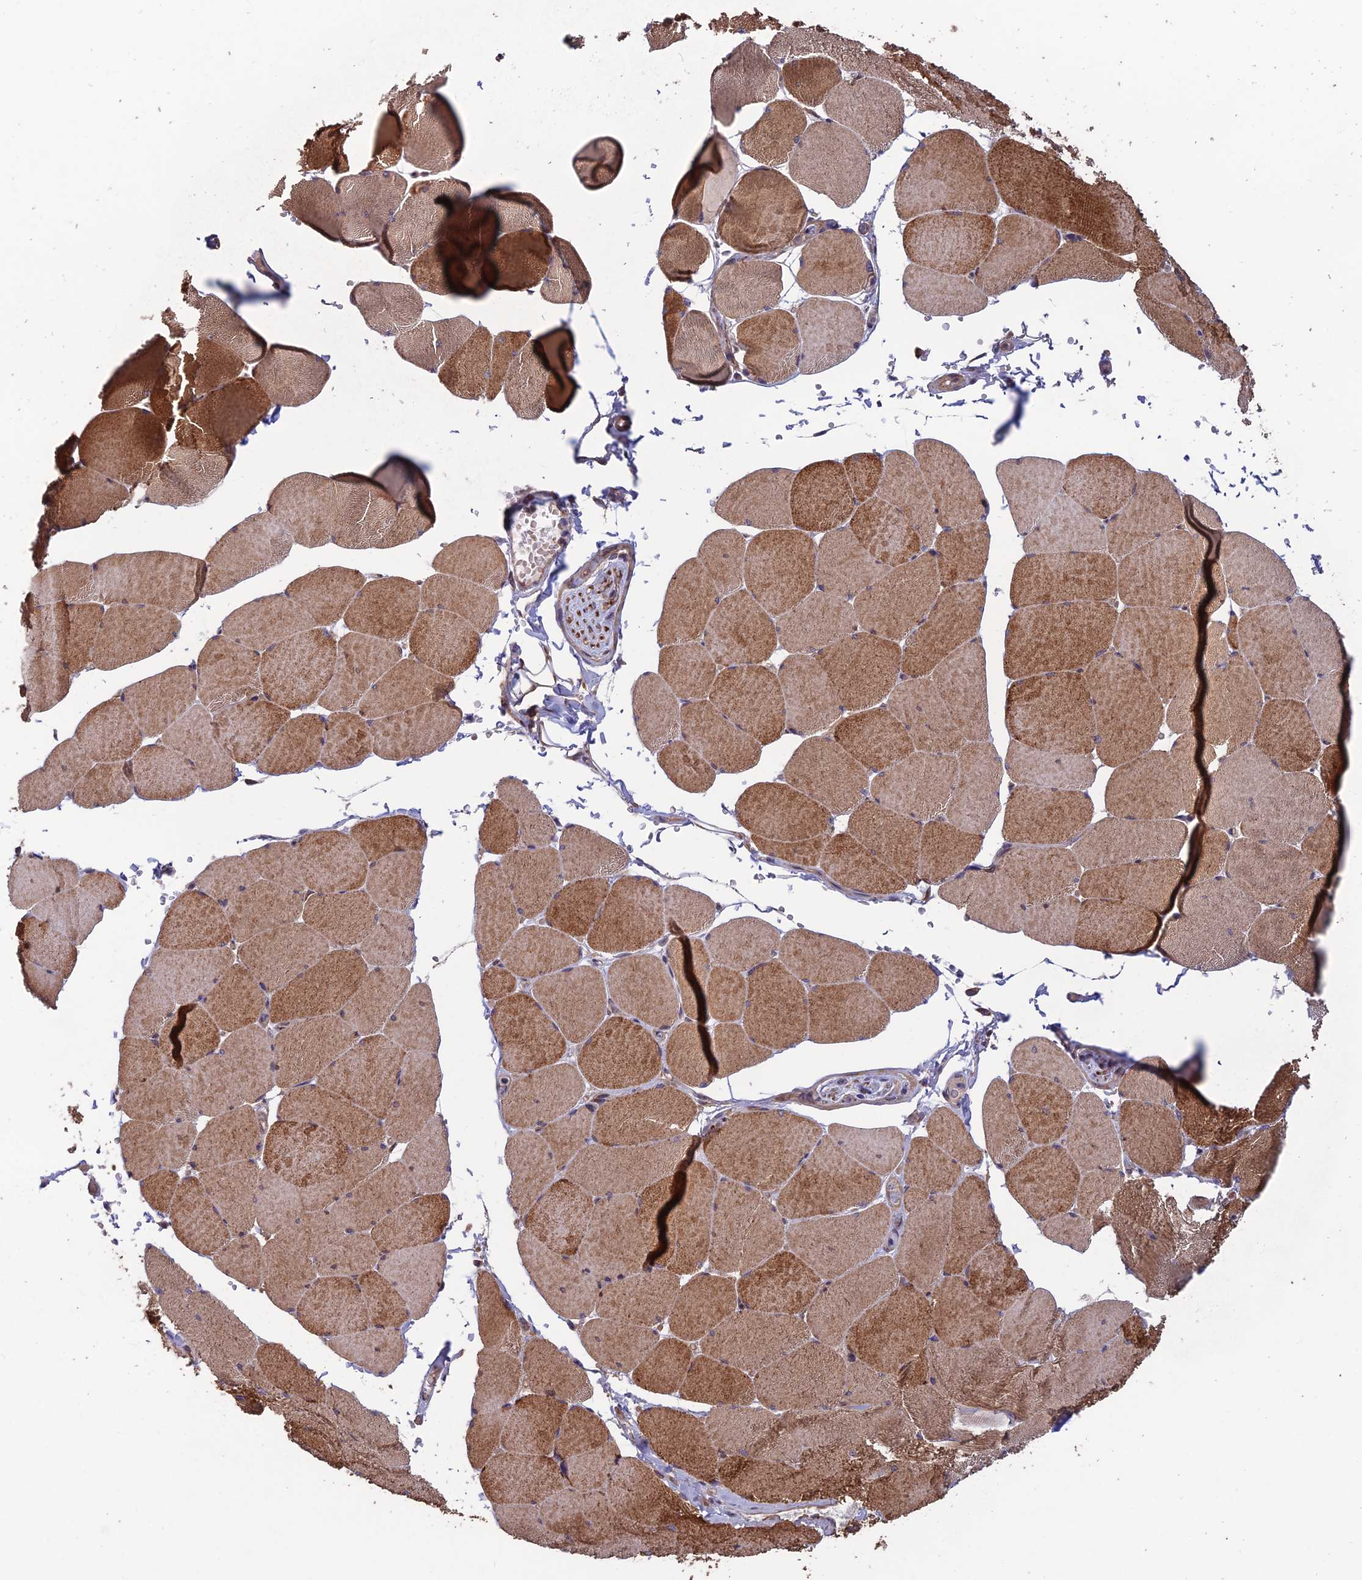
{"staining": {"intensity": "strong", "quantity": "25%-75%", "location": "cytoplasmic/membranous"}, "tissue": "skeletal muscle", "cell_type": "Myocytes", "image_type": "normal", "snomed": [{"axis": "morphology", "description": "Normal tissue, NOS"}, {"axis": "topography", "description": "Skeletal muscle"}, {"axis": "topography", "description": "Head-Neck"}], "caption": "Unremarkable skeletal muscle exhibits strong cytoplasmic/membranous expression in approximately 25%-75% of myocytes, visualized by immunohistochemistry.", "gene": "SHISA5", "patient": {"sex": "male", "age": 66}}